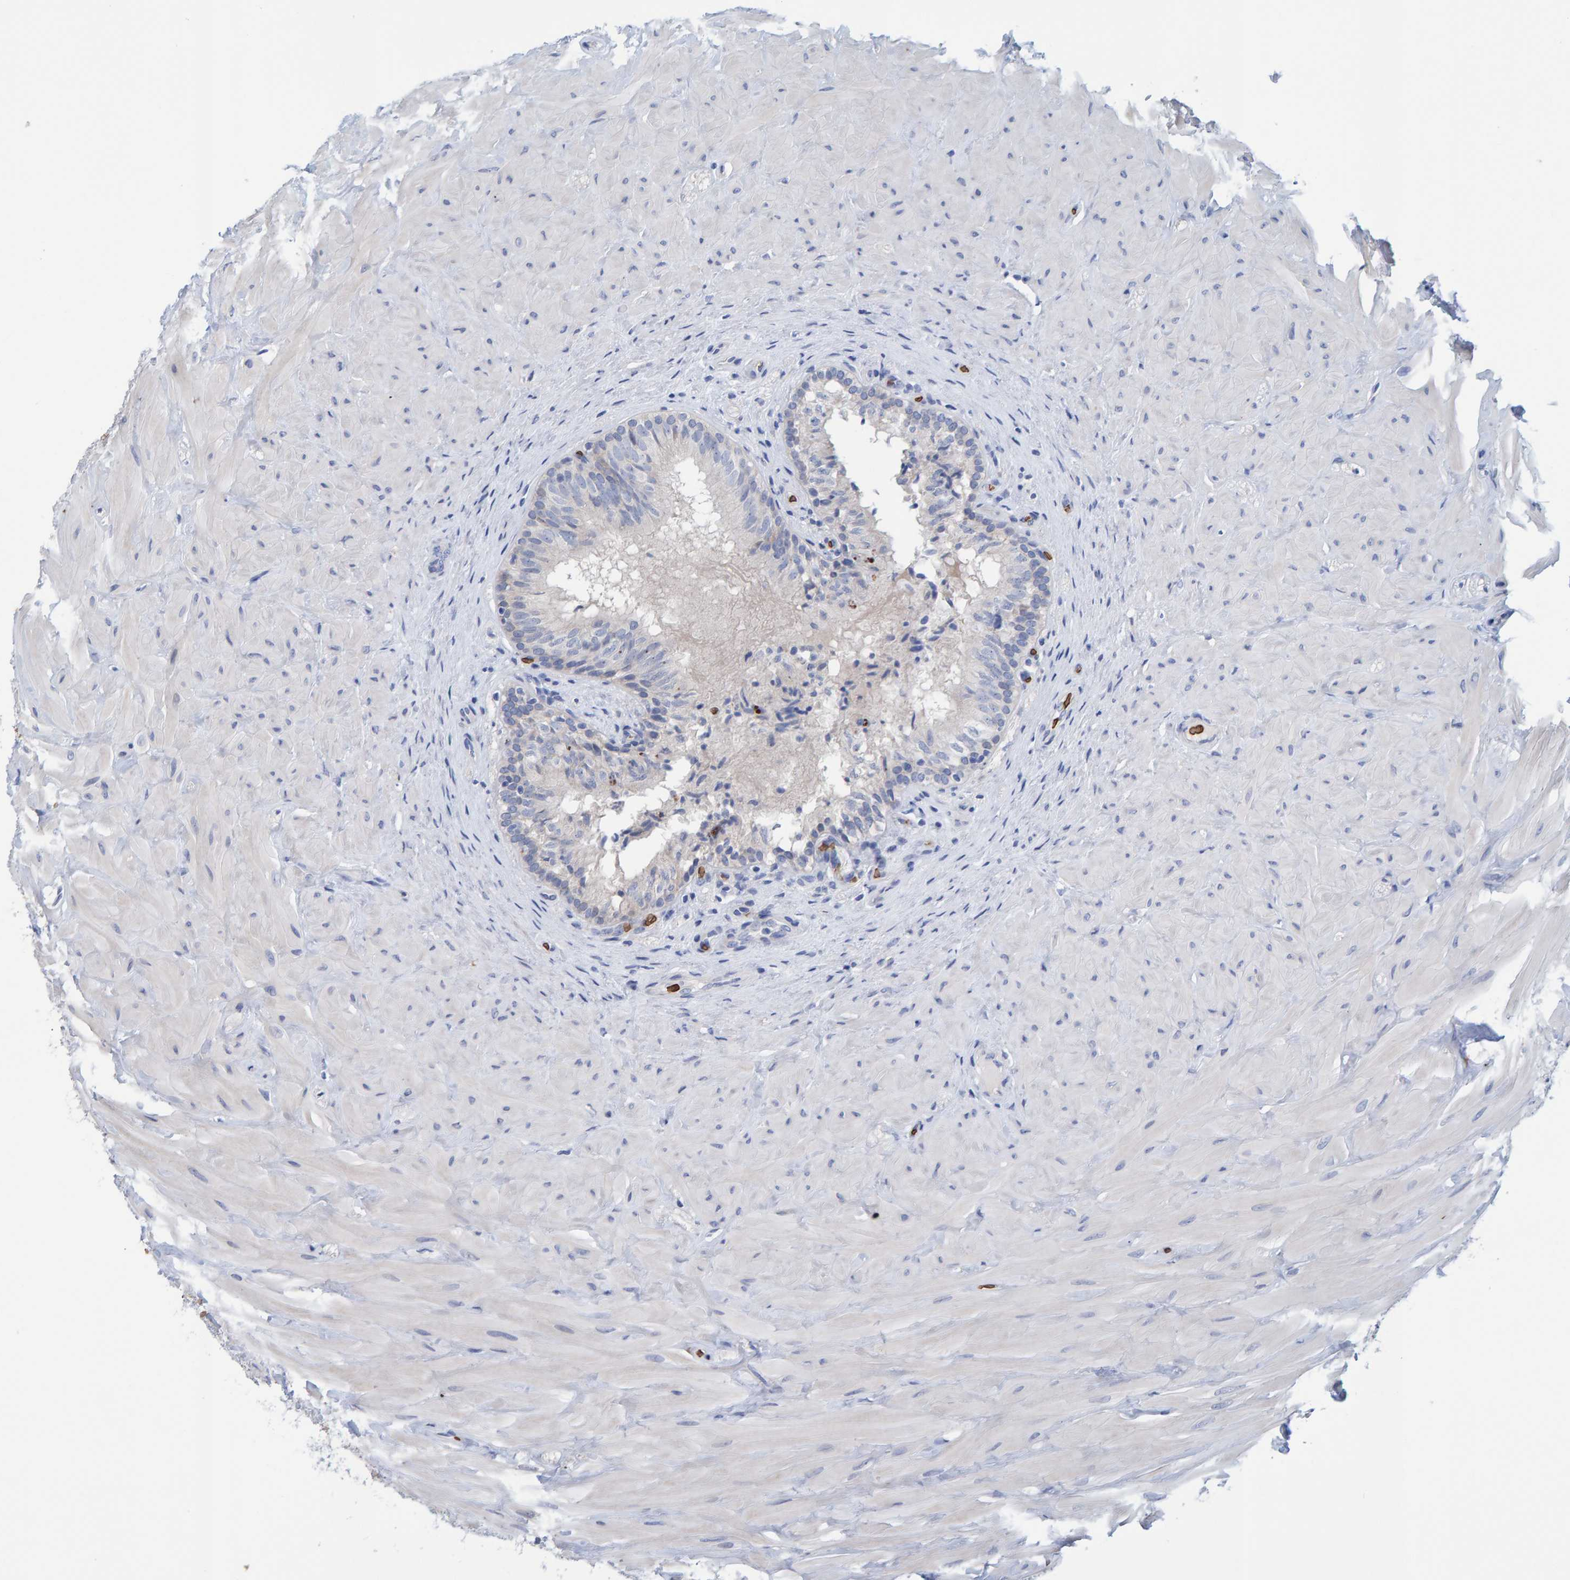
{"staining": {"intensity": "weak", "quantity": ">75%", "location": "cytoplasmic/membranous"}, "tissue": "epididymis", "cell_type": "Glandular cells", "image_type": "normal", "snomed": [{"axis": "morphology", "description": "Normal tissue, NOS"}, {"axis": "topography", "description": "Soft tissue"}, {"axis": "topography", "description": "Epididymis"}], "caption": "Brown immunohistochemical staining in normal human epididymis exhibits weak cytoplasmic/membranous staining in approximately >75% of glandular cells.", "gene": "VPS9D1", "patient": {"sex": "male", "age": 26}}